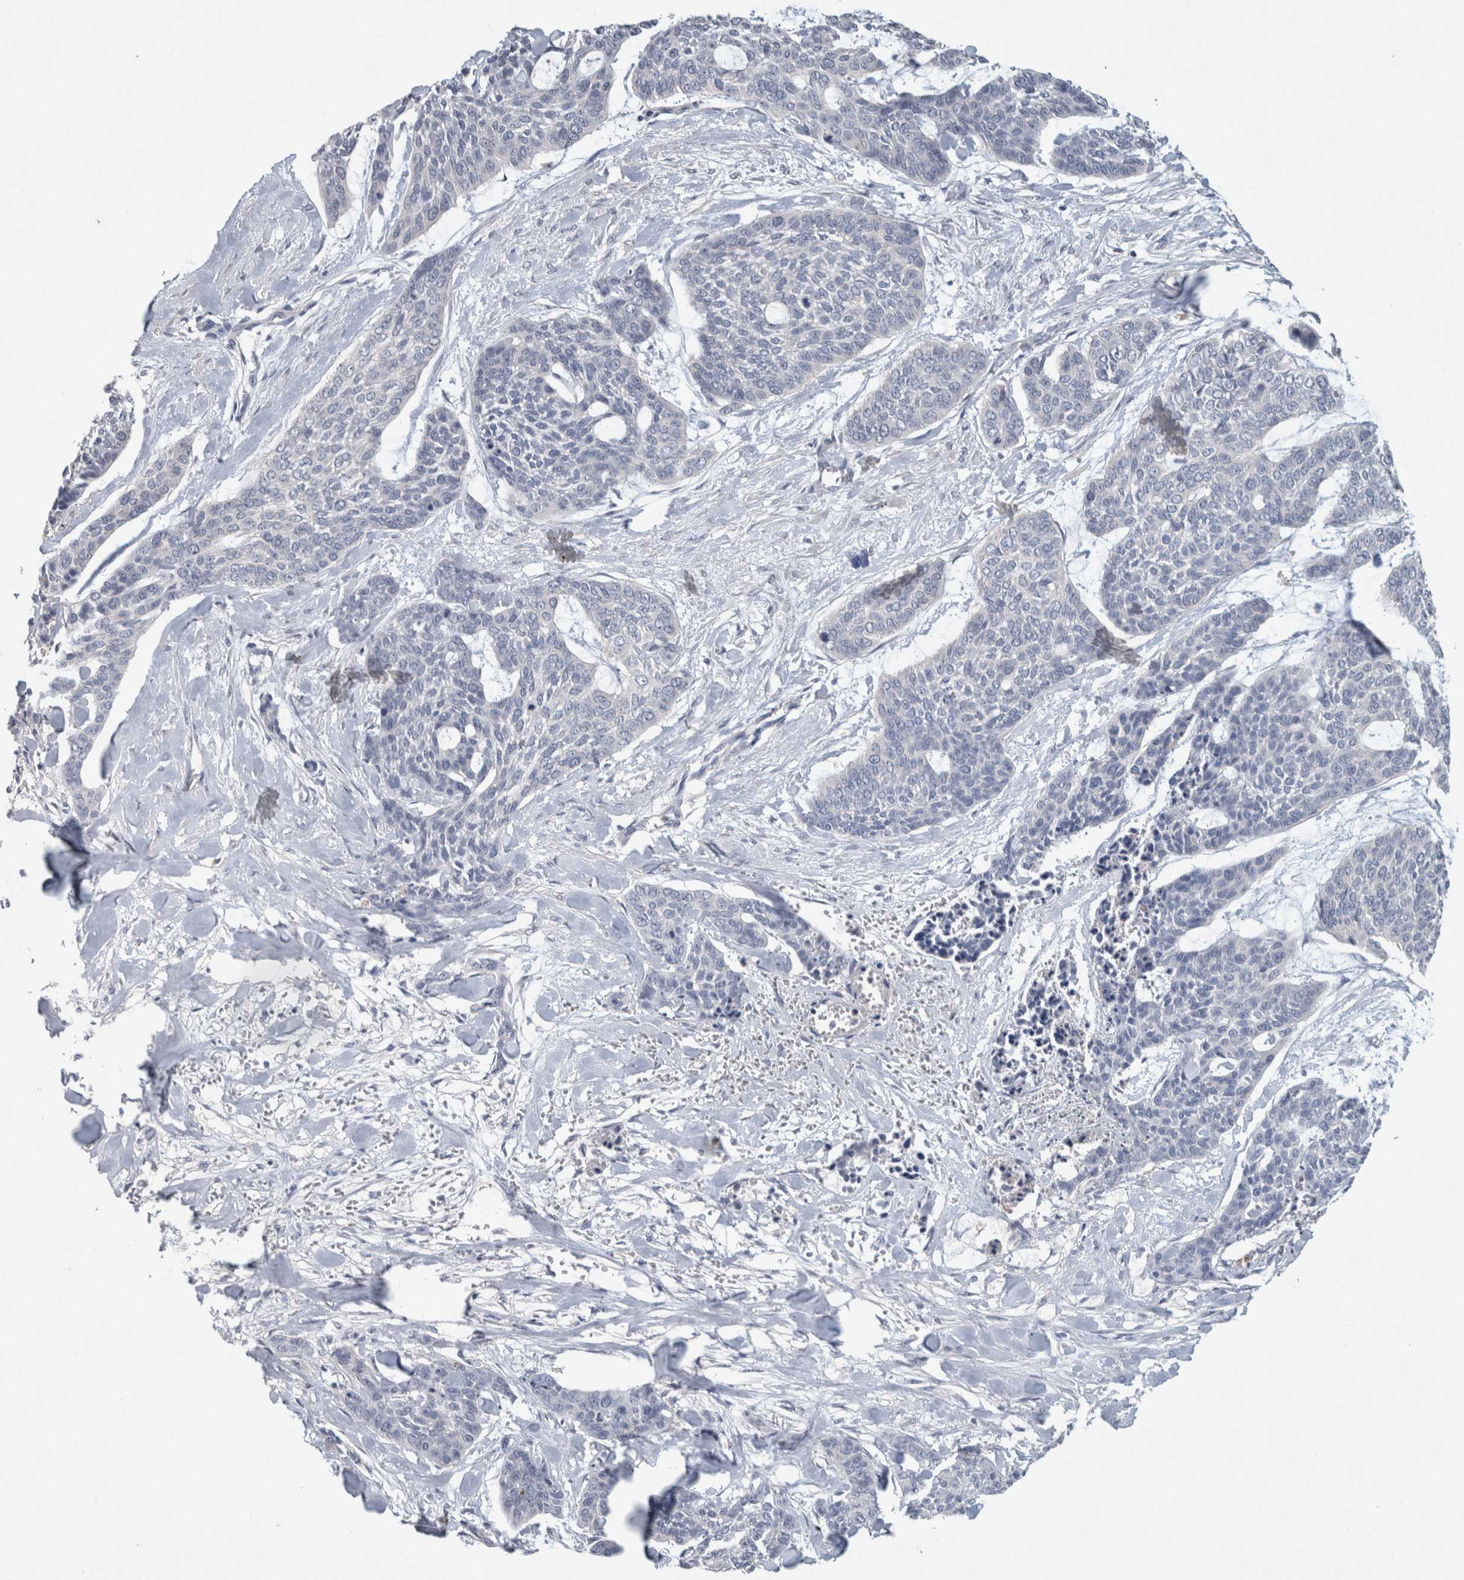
{"staining": {"intensity": "negative", "quantity": "none", "location": "none"}, "tissue": "skin cancer", "cell_type": "Tumor cells", "image_type": "cancer", "snomed": [{"axis": "morphology", "description": "Basal cell carcinoma"}, {"axis": "topography", "description": "Skin"}], "caption": "Immunohistochemistry (IHC) image of neoplastic tissue: human skin basal cell carcinoma stained with DAB exhibits no significant protein positivity in tumor cells.", "gene": "HEXD", "patient": {"sex": "female", "age": 64}}